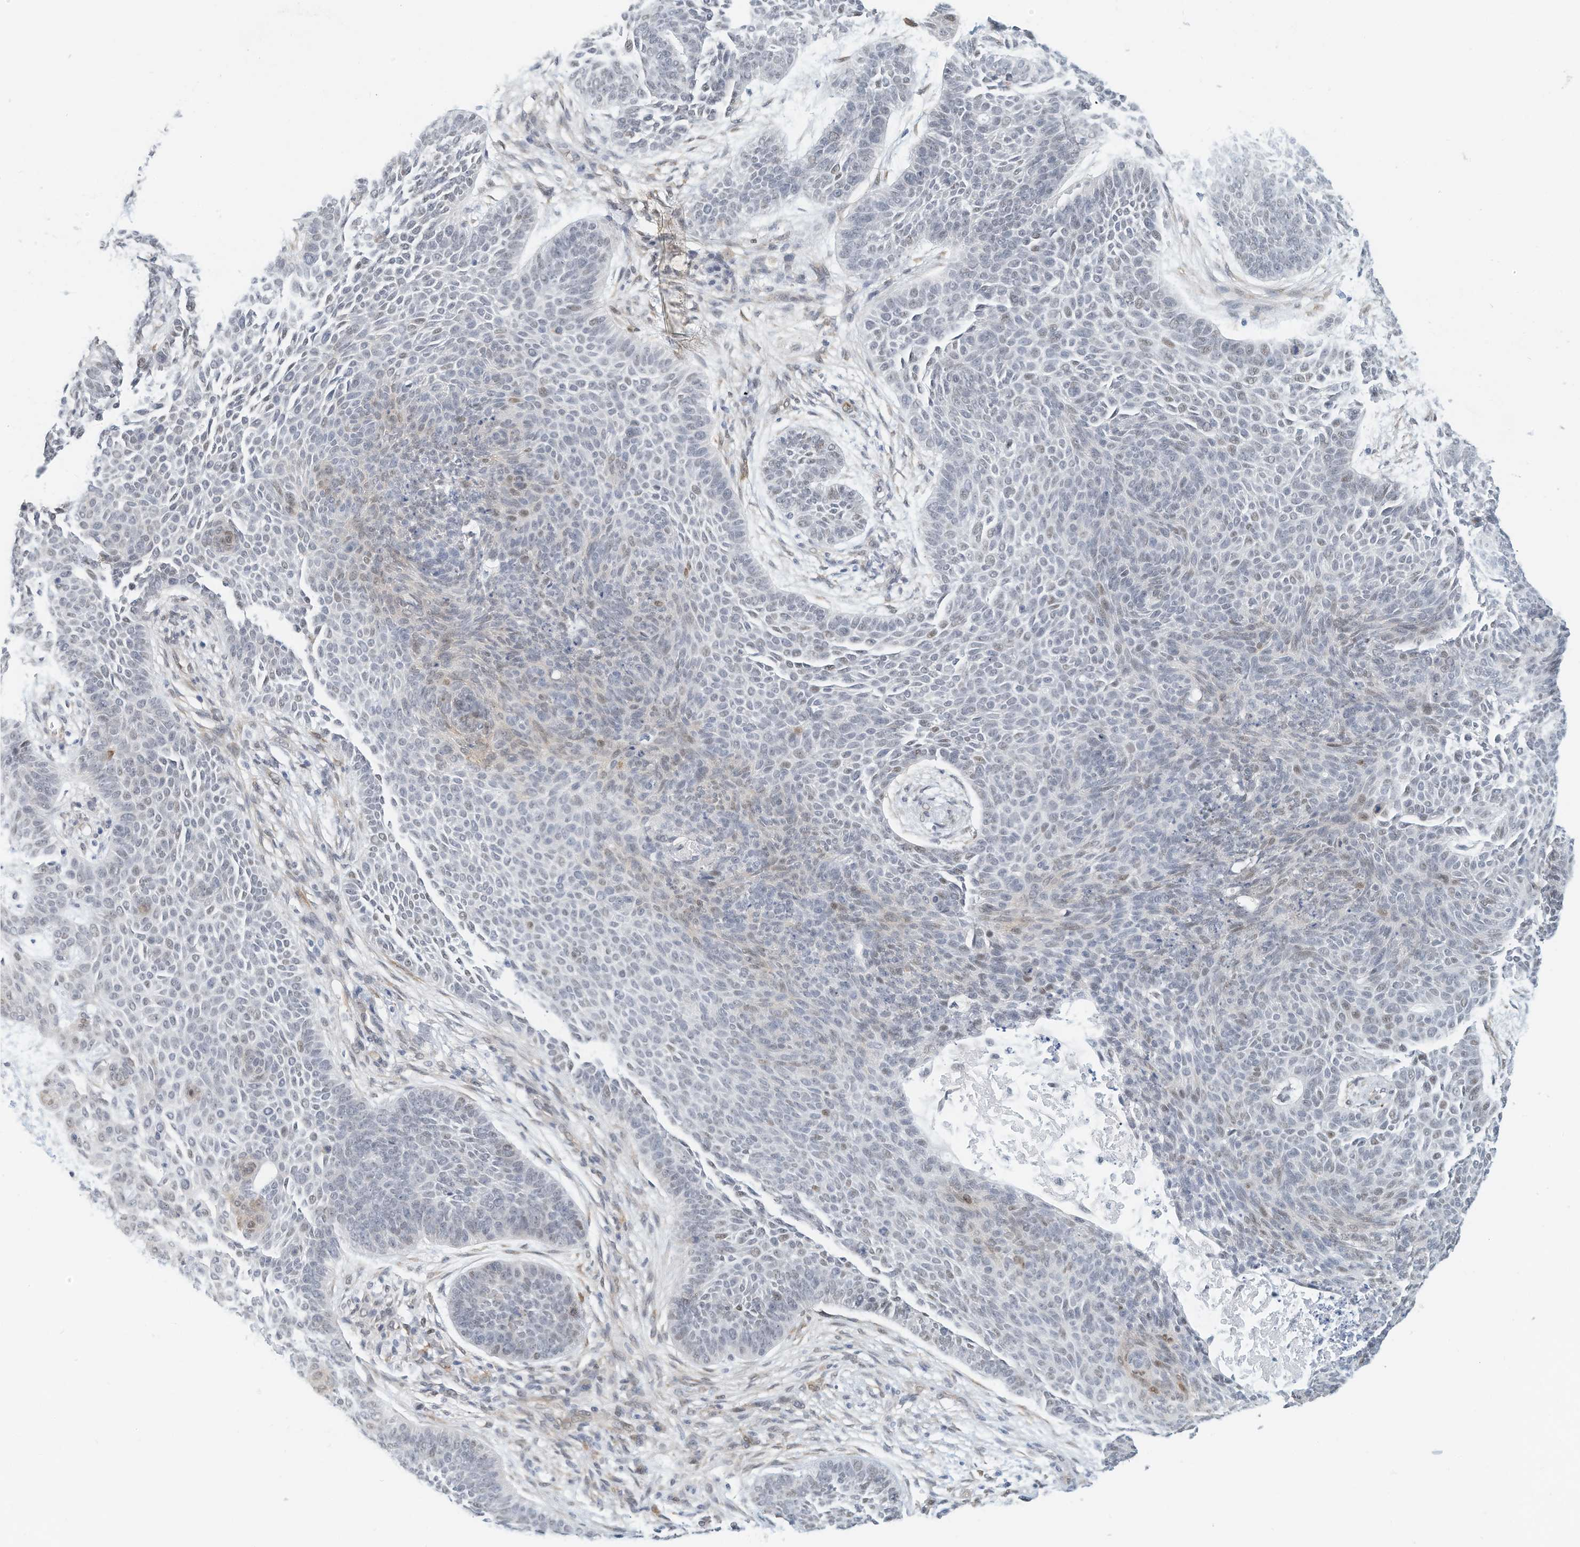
{"staining": {"intensity": "weak", "quantity": "<25%", "location": "nuclear"}, "tissue": "skin cancer", "cell_type": "Tumor cells", "image_type": "cancer", "snomed": [{"axis": "morphology", "description": "Basal cell carcinoma"}, {"axis": "topography", "description": "Skin"}], "caption": "This is an immunohistochemistry micrograph of human skin basal cell carcinoma. There is no staining in tumor cells.", "gene": "ARHGAP28", "patient": {"sex": "male", "age": 85}}